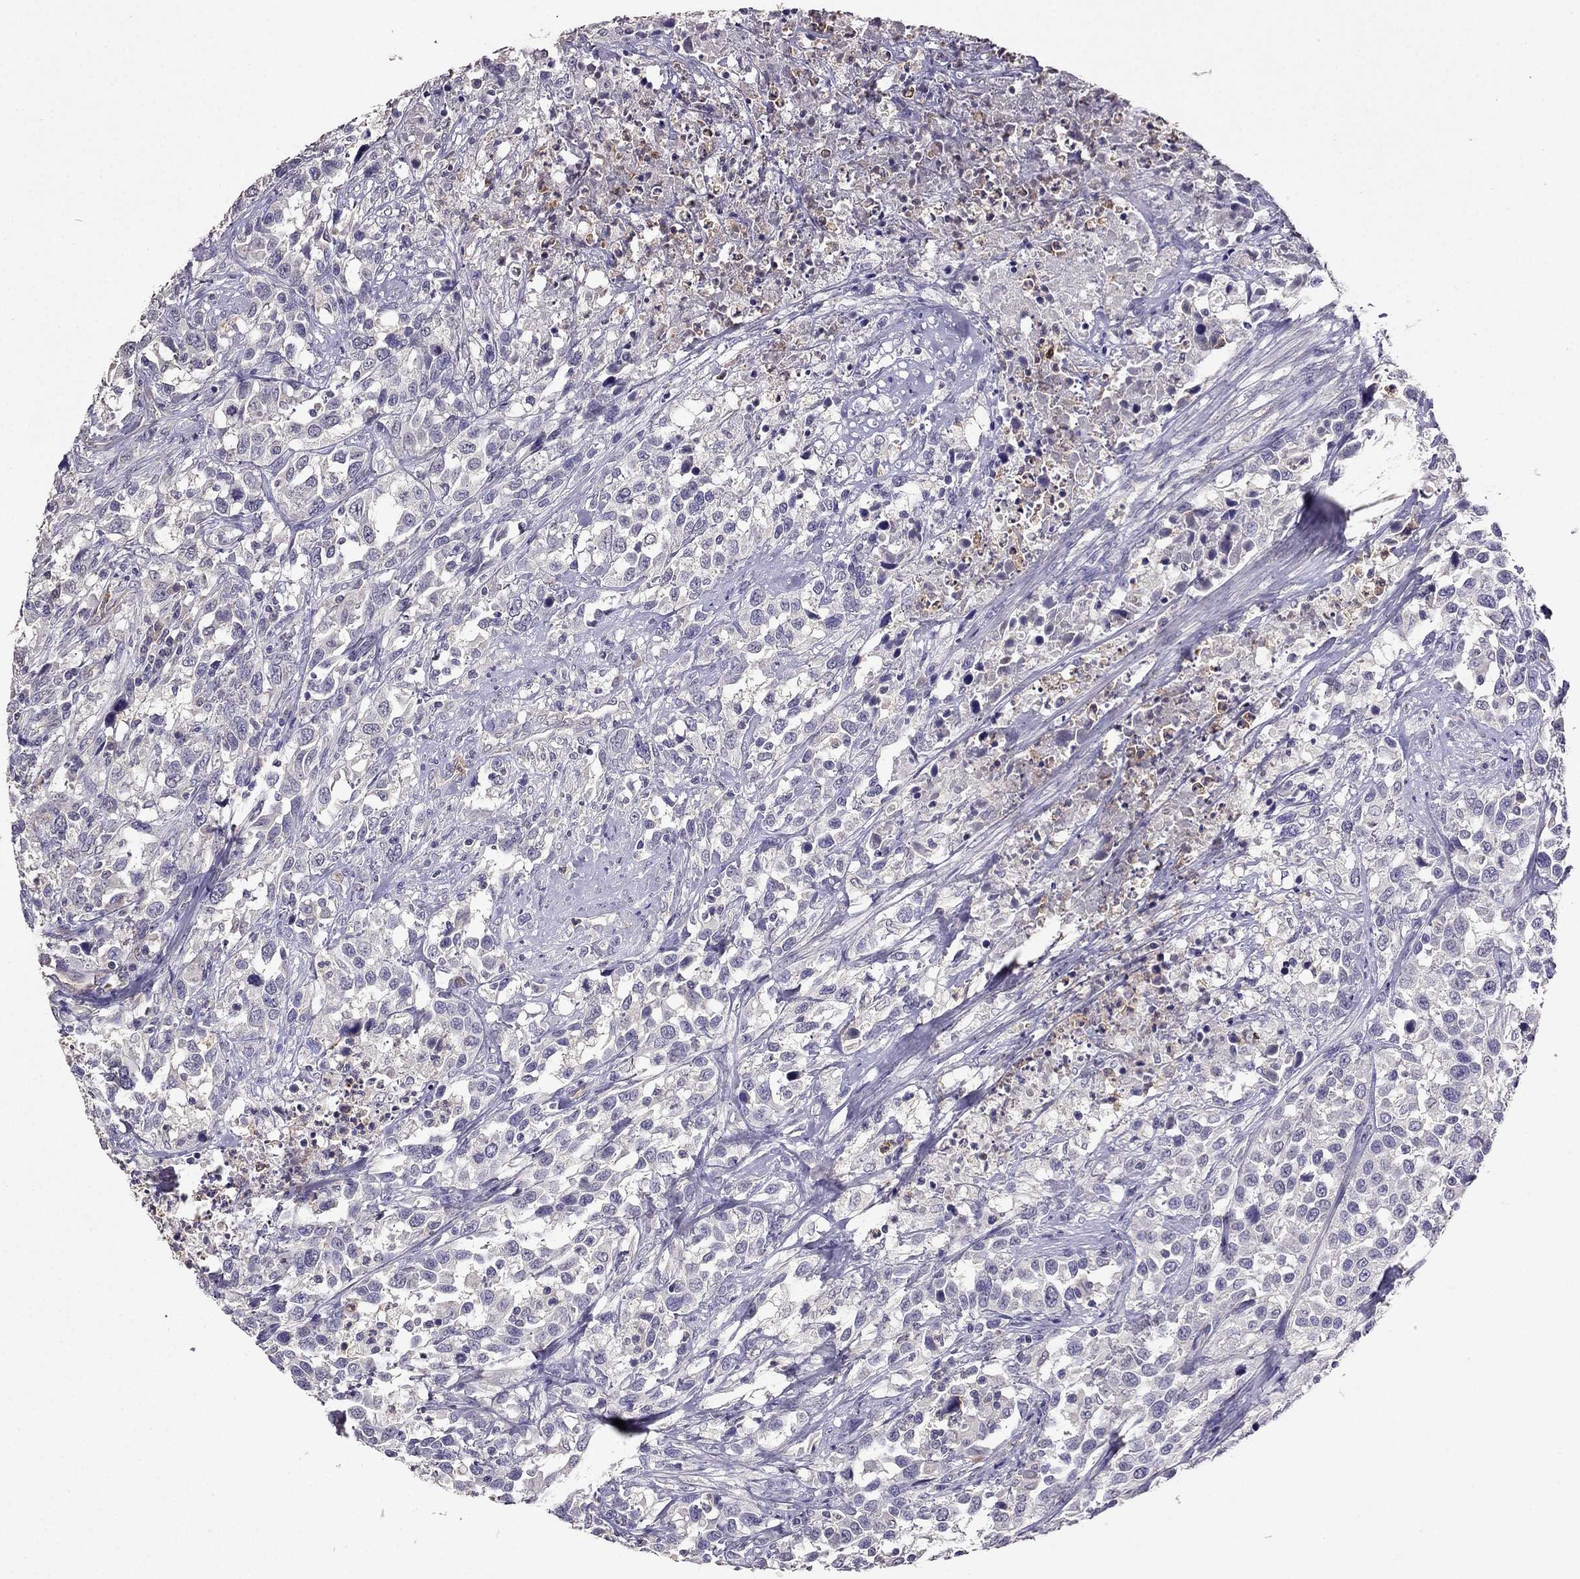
{"staining": {"intensity": "negative", "quantity": "none", "location": "none"}, "tissue": "urothelial cancer", "cell_type": "Tumor cells", "image_type": "cancer", "snomed": [{"axis": "morphology", "description": "Urothelial carcinoma, NOS"}, {"axis": "morphology", "description": "Urothelial carcinoma, High grade"}, {"axis": "topography", "description": "Urinary bladder"}], "caption": "This is an IHC image of urothelial cancer. There is no staining in tumor cells.", "gene": "RFLNB", "patient": {"sex": "female", "age": 64}}